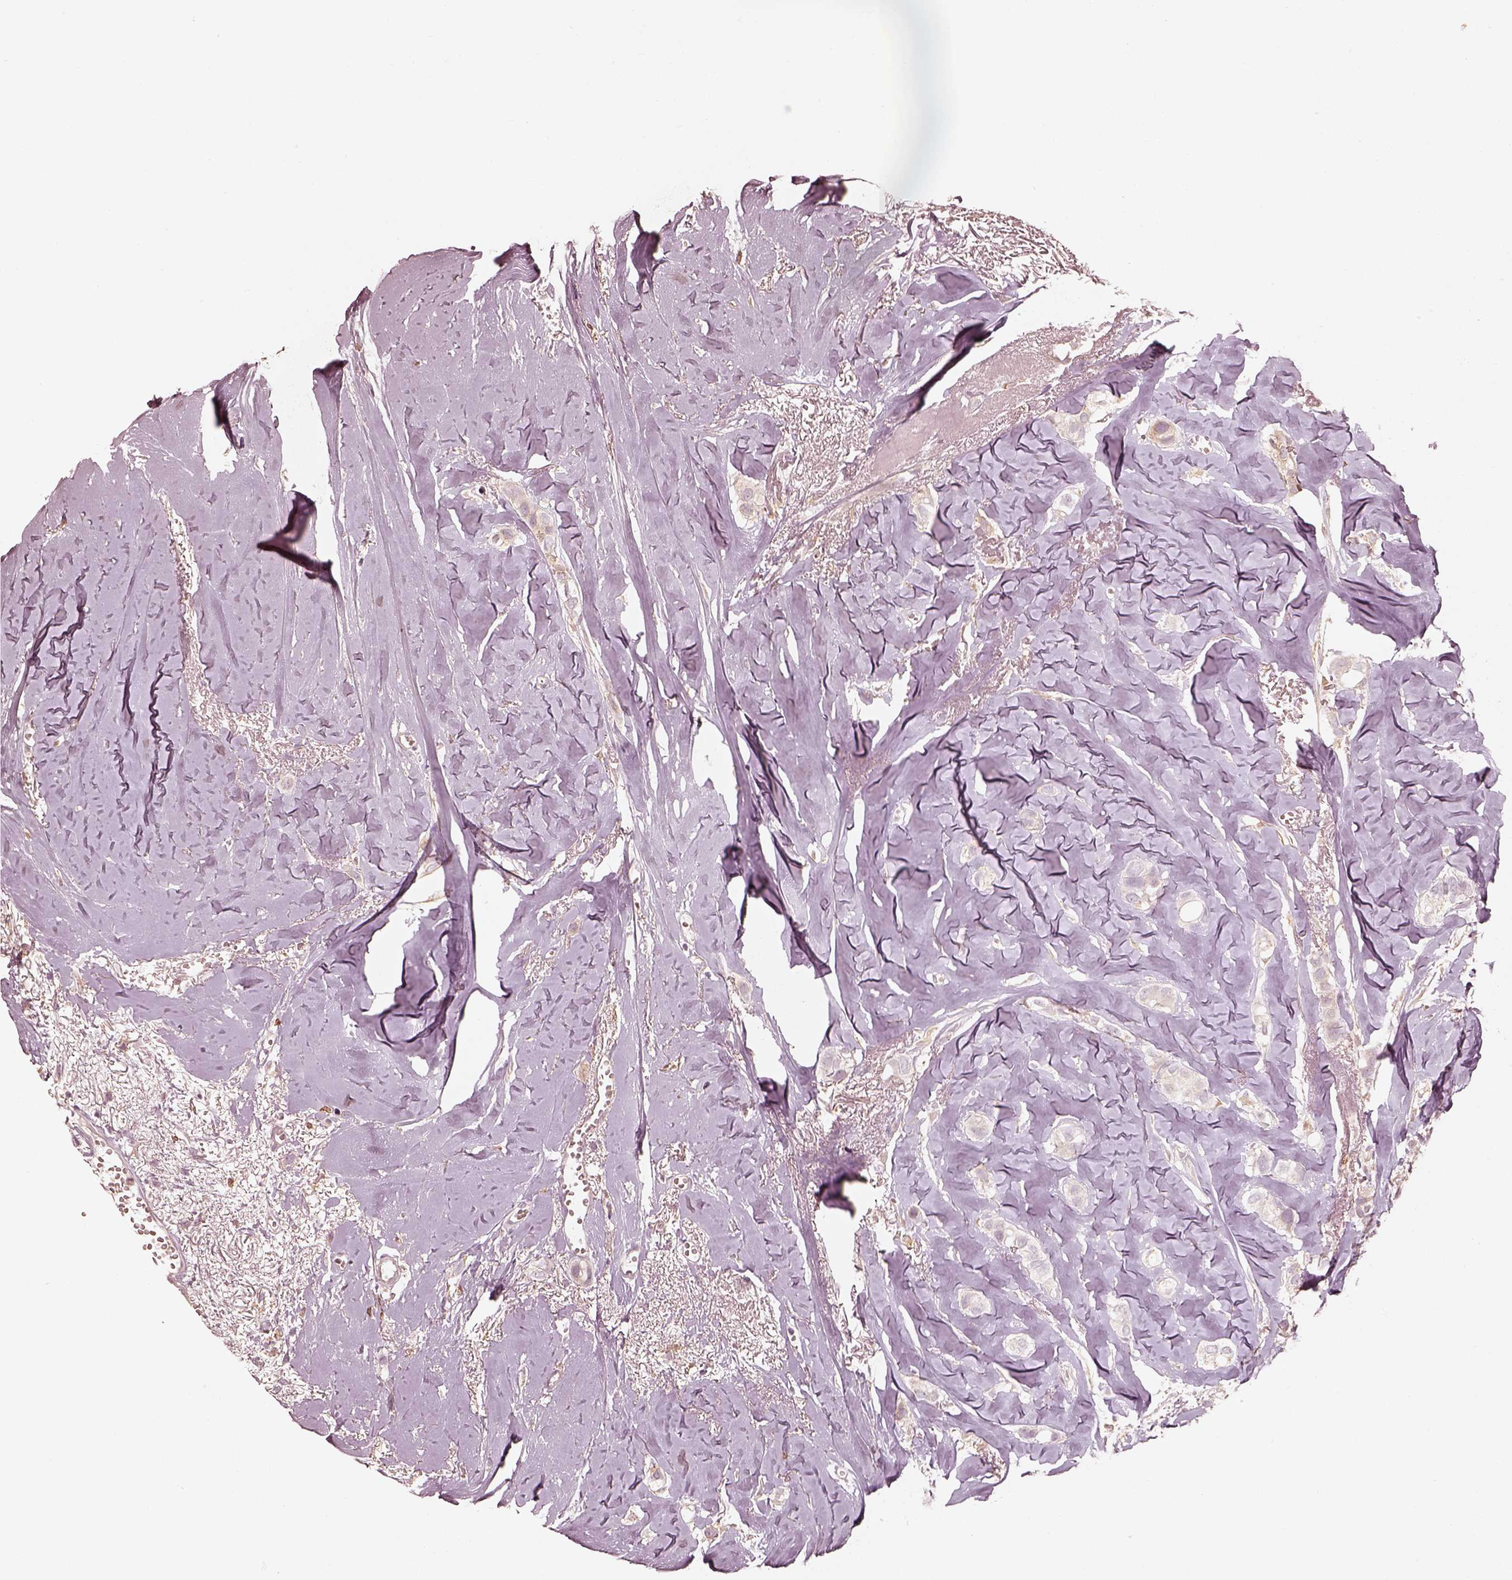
{"staining": {"intensity": "moderate", "quantity": "<25%", "location": "cytoplasmic/membranous"}, "tissue": "breast cancer", "cell_type": "Tumor cells", "image_type": "cancer", "snomed": [{"axis": "morphology", "description": "Duct carcinoma"}, {"axis": "topography", "description": "Breast"}], "caption": "Invasive ductal carcinoma (breast) stained with a protein marker displays moderate staining in tumor cells.", "gene": "WLS", "patient": {"sex": "female", "age": 85}}